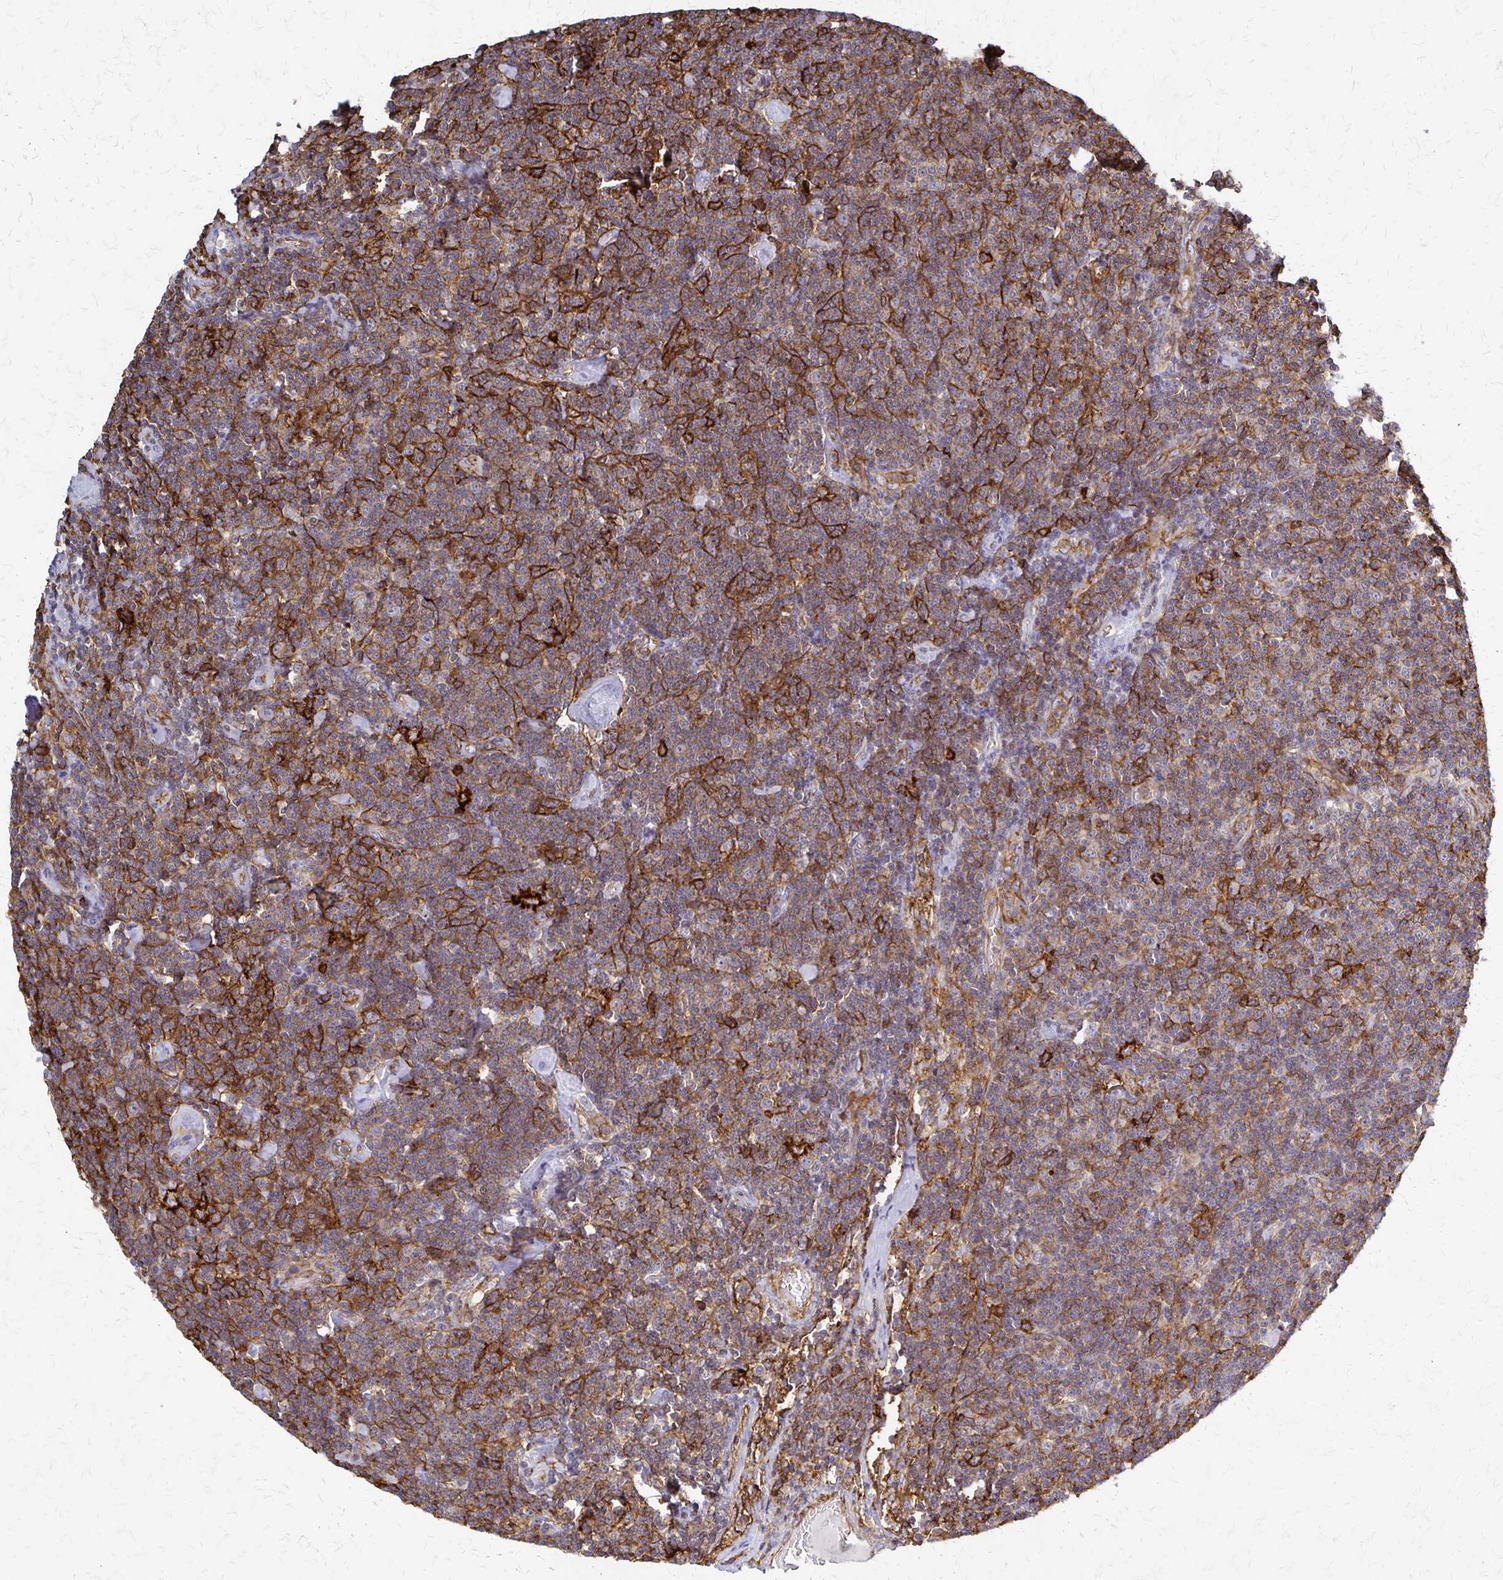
{"staining": {"intensity": "moderate", "quantity": ">75%", "location": "cytoplasmic/membranous"}, "tissue": "lymphoma", "cell_type": "Tumor cells", "image_type": "cancer", "snomed": [{"axis": "morphology", "description": "Malignant lymphoma, non-Hodgkin's type, Low grade"}, {"axis": "topography", "description": "Lymph node"}], "caption": "IHC of malignant lymphoma, non-Hodgkin's type (low-grade) shows medium levels of moderate cytoplasmic/membranous positivity in approximately >75% of tumor cells. Using DAB (brown) and hematoxylin (blue) stains, captured at high magnification using brightfield microscopy.", "gene": "SLC9A9", "patient": {"sex": "male", "age": 81}}